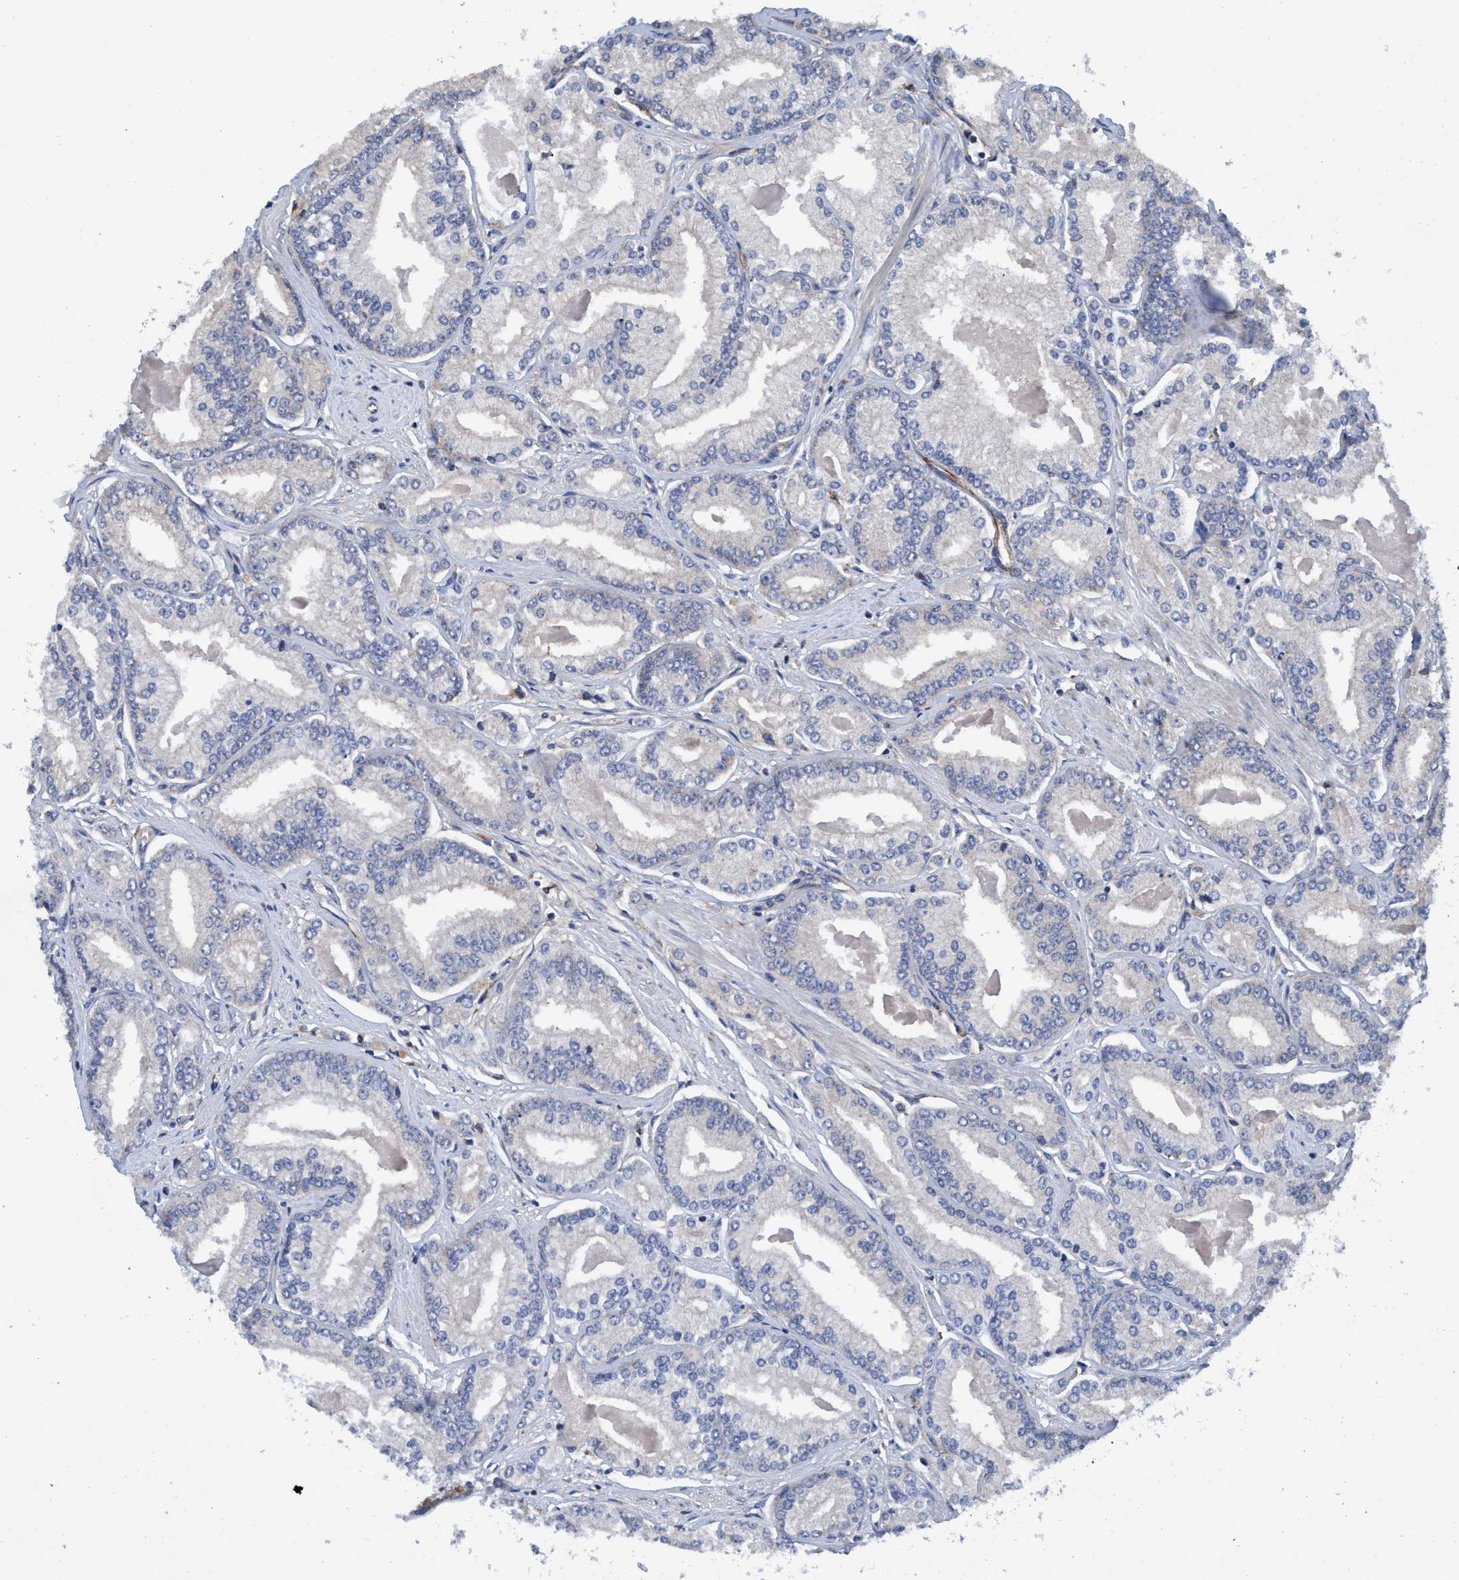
{"staining": {"intensity": "negative", "quantity": "none", "location": "none"}, "tissue": "prostate cancer", "cell_type": "Tumor cells", "image_type": "cancer", "snomed": [{"axis": "morphology", "description": "Adenocarcinoma, Low grade"}, {"axis": "topography", "description": "Prostate"}], "caption": "High magnification brightfield microscopy of prostate cancer stained with DAB (3,3'-diaminobenzidine) (brown) and counterstained with hematoxylin (blue): tumor cells show no significant staining. (Brightfield microscopy of DAB (3,3'-diaminobenzidine) IHC at high magnification).", "gene": "ENDOG", "patient": {"sex": "male", "age": 52}}